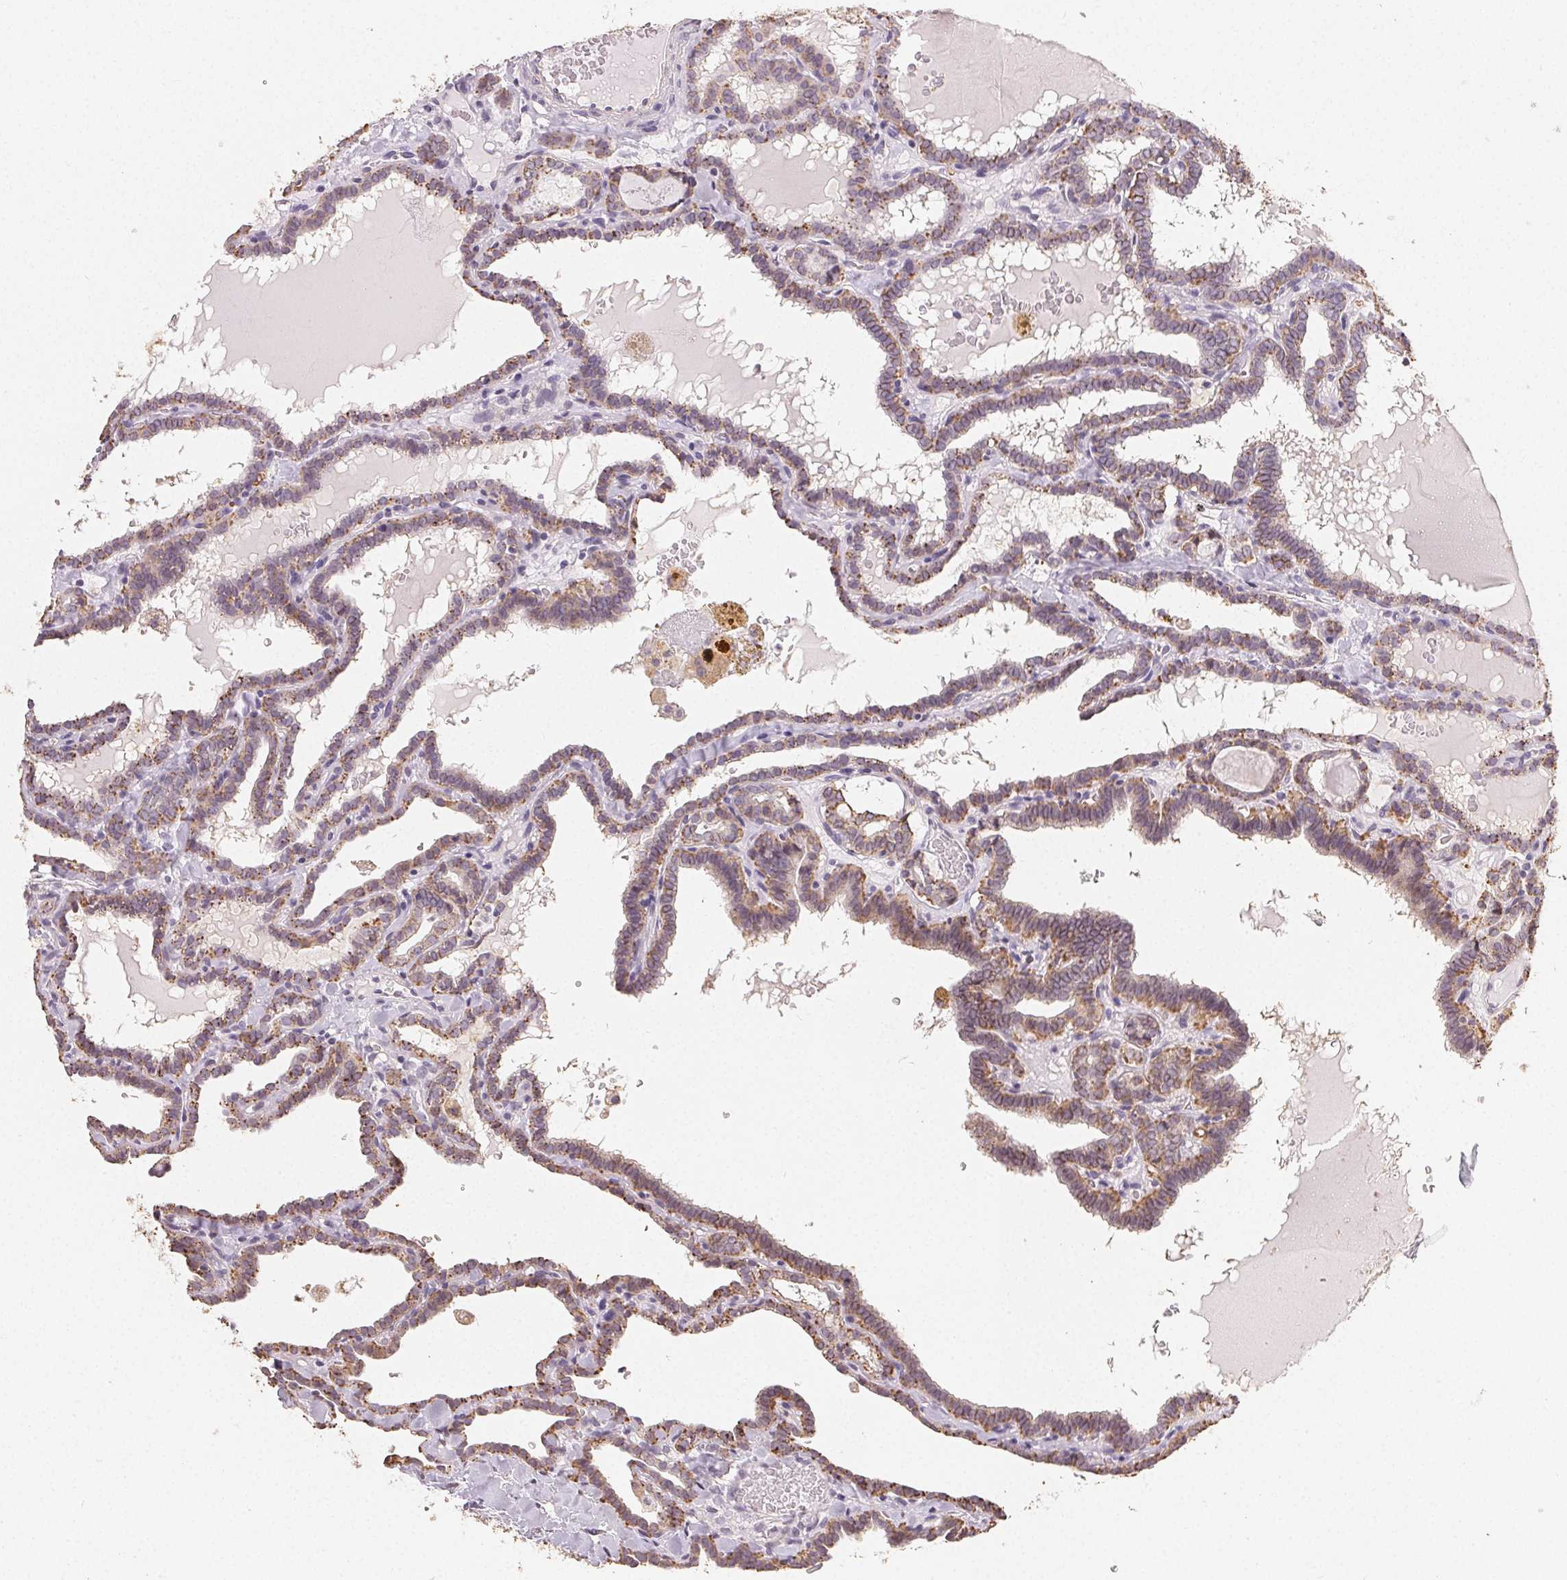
{"staining": {"intensity": "weak", "quantity": "25%-75%", "location": "cytoplasmic/membranous"}, "tissue": "thyroid cancer", "cell_type": "Tumor cells", "image_type": "cancer", "snomed": [{"axis": "morphology", "description": "Papillary adenocarcinoma, NOS"}, {"axis": "topography", "description": "Thyroid gland"}], "caption": "Immunohistochemistry (IHC) (DAB (3,3'-diaminobenzidine)) staining of papillary adenocarcinoma (thyroid) shows weak cytoplasmic/membranous protein positivity in about 25%-75% of tumor cells.", "gene": "TMEM174", "patient": {"sex": "female", "age": 39}}